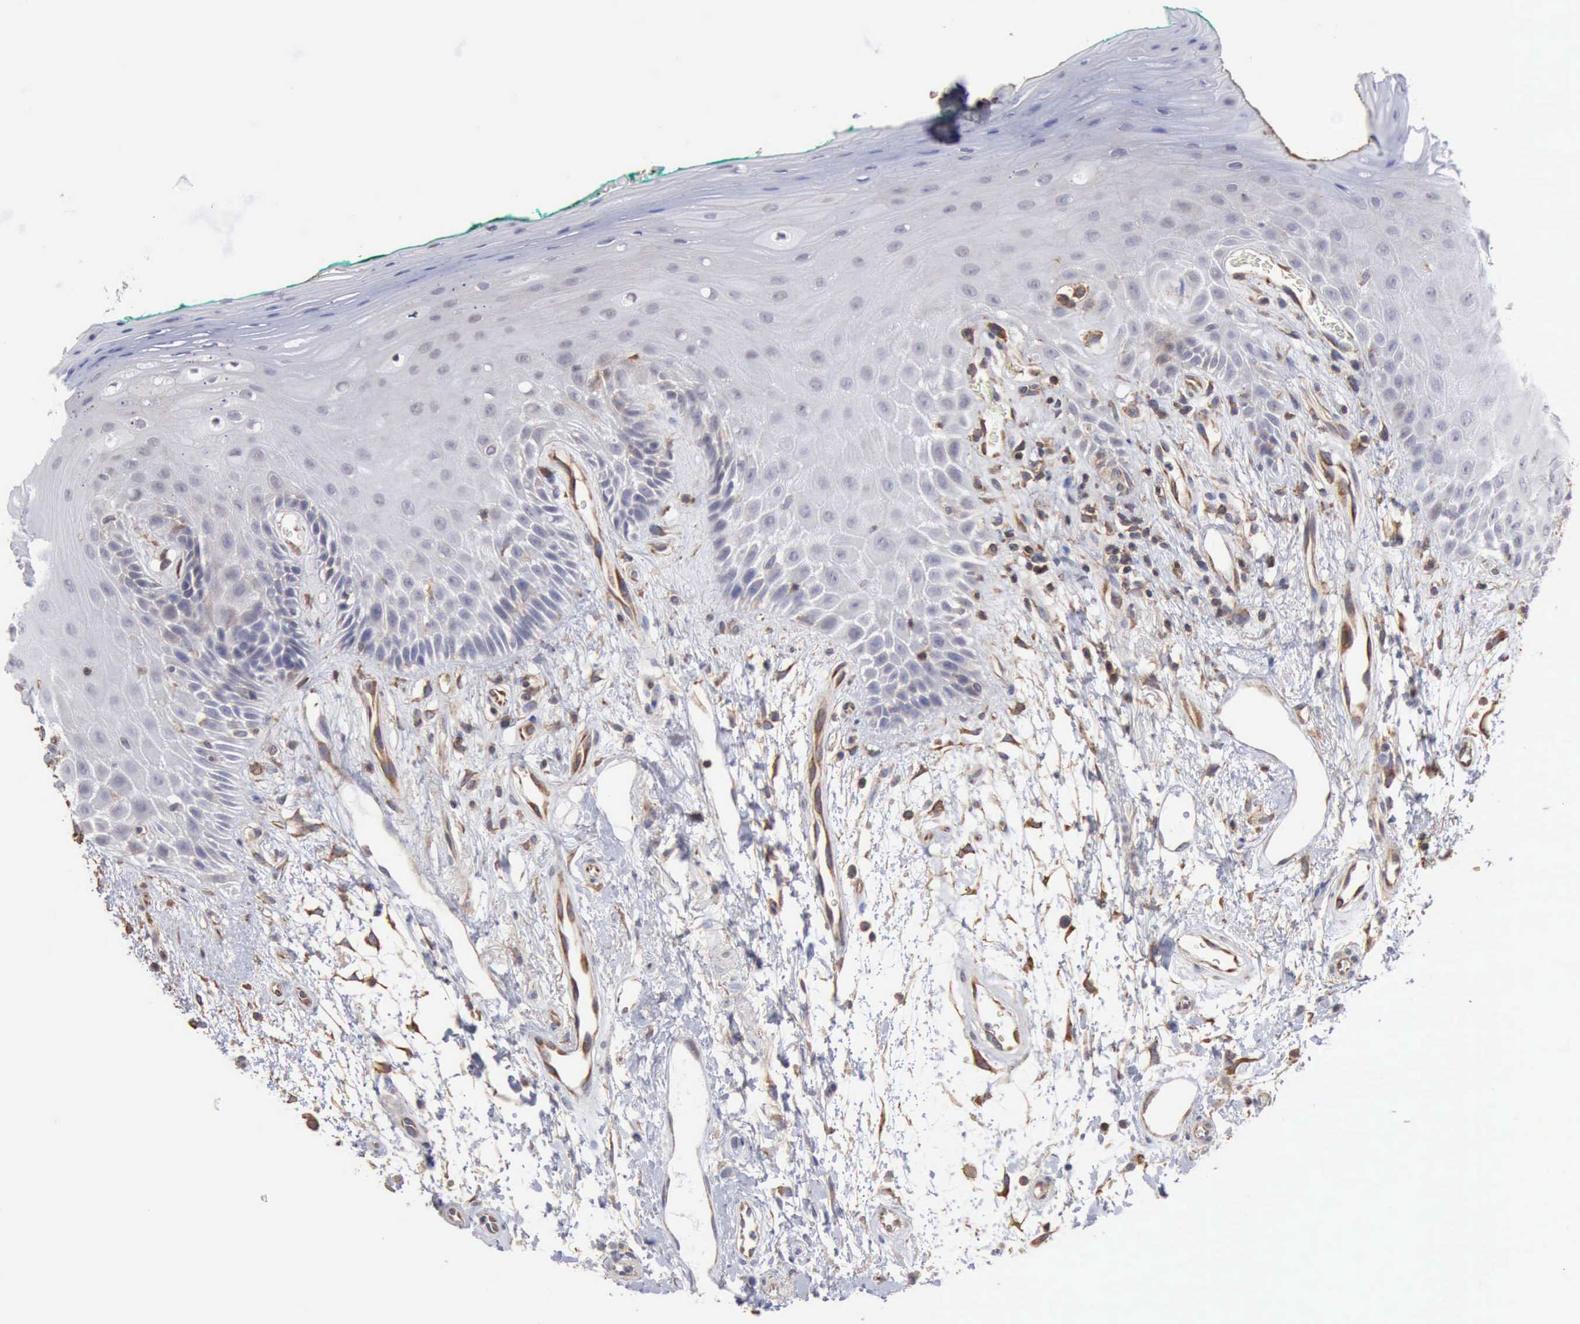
{"staining": {"intensity": "negative", "quantity": "none", "location": "none"}, "tissue": "oral mucosa", "cell_type": "Squamous epithelial cells", "image_type": "normal", "snomed": [{"axis": "morphology", "description": "Normal tissue, NOS"}, {"axis": "morphology", "description": "Squamous cell carcinoma, NOS"}, {"axis": "topography", "description": "Skeletal muscle"}, {"axis": "topography", "description": "Oral tissue"}, {"axis": "topography", "description": "Head-Neck"}], "caption": "A photomicrograph of oral mucosa stained for a protein shows no brown staining in squamous epithelial cells. (DAB (3,3'-diaminobenzidine) IHC, high magnification).", "gene": "GPR101", "patient": {"sex": "female", "age": 84}}